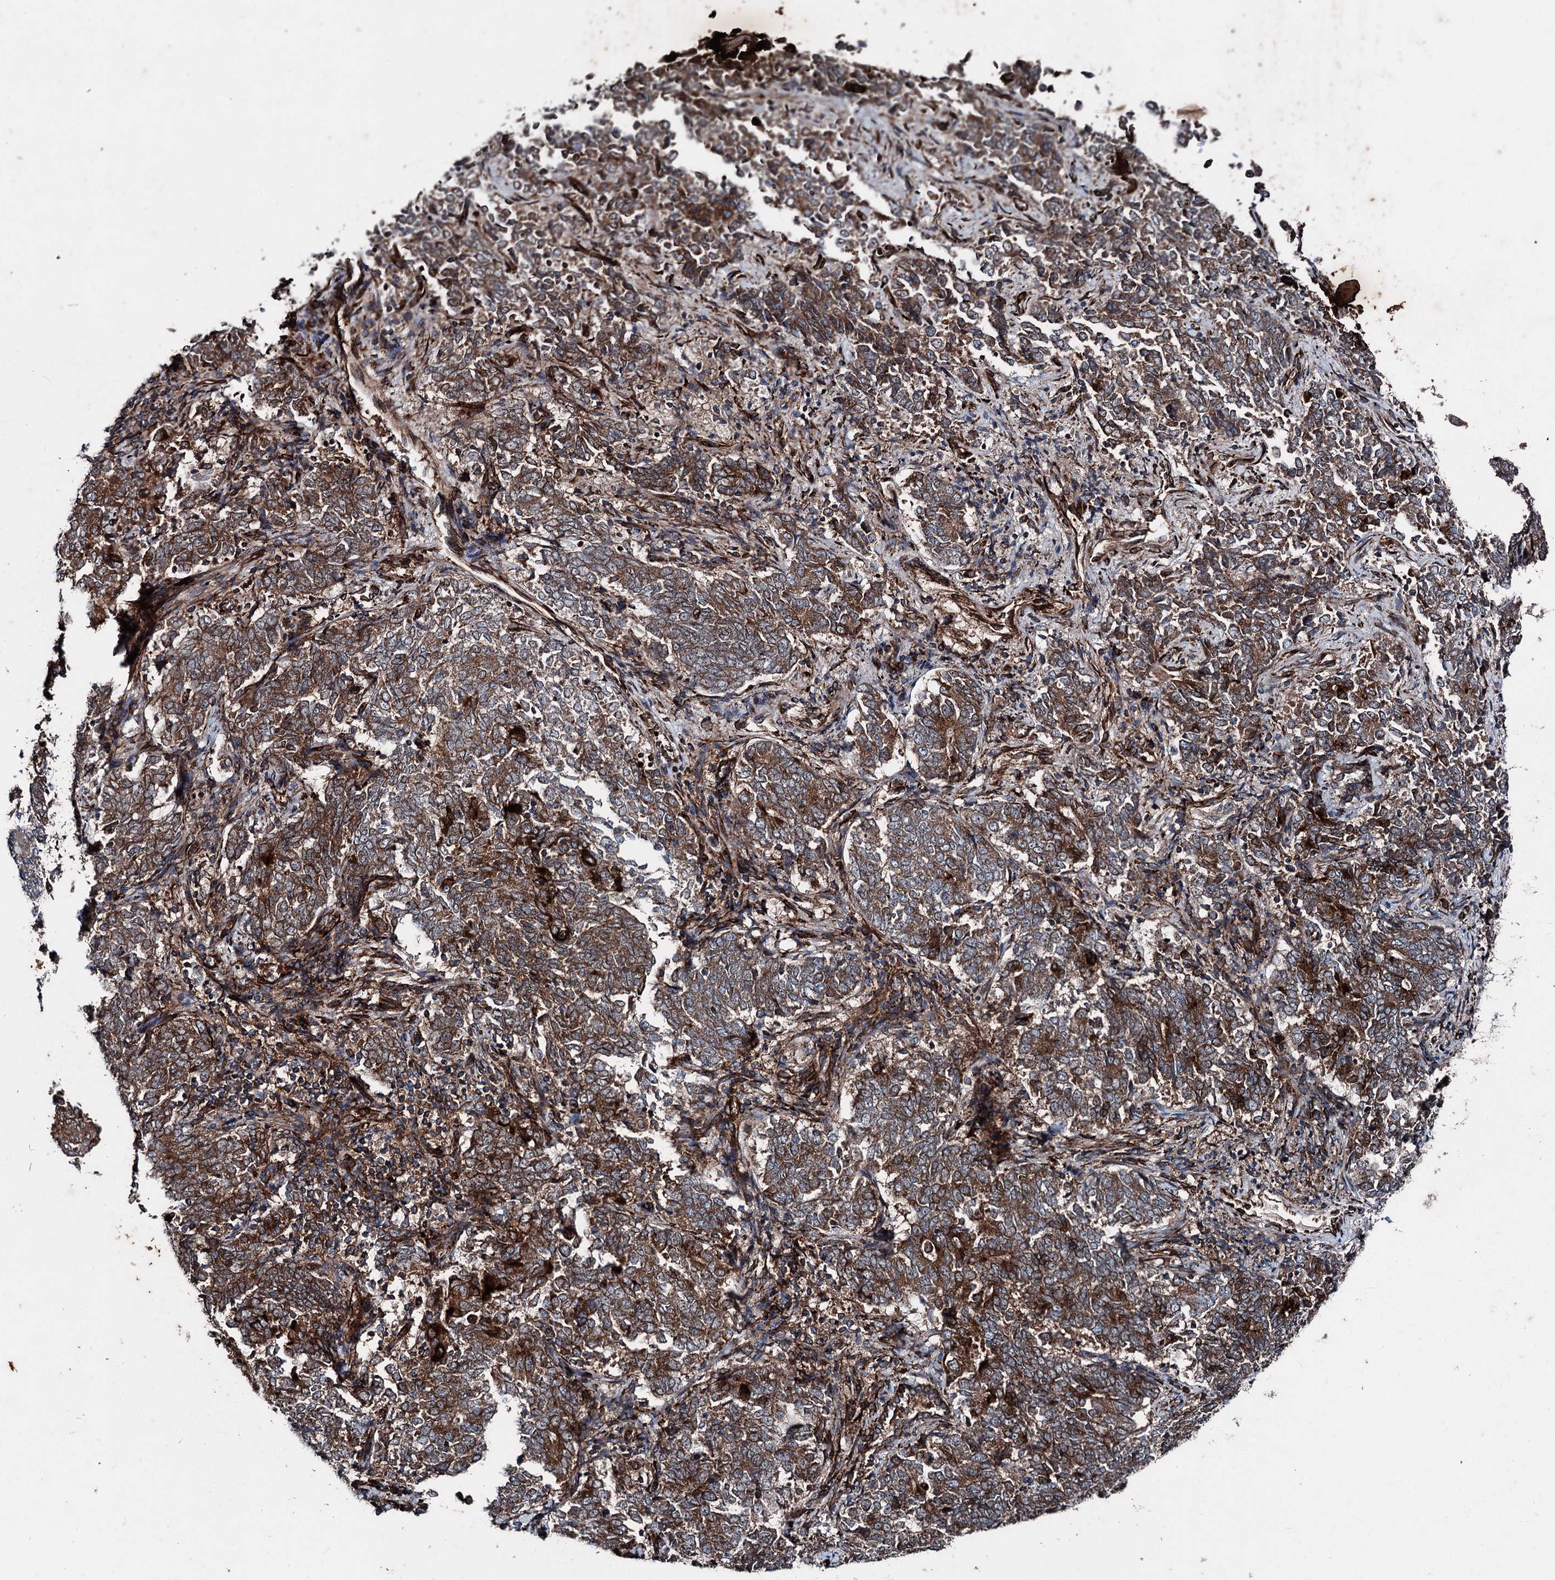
{"staining": {"intensity": "moderate", "quantity": ">75%", "location": "cytoplasmic/membranous"}, "tissue": "endometrial cancer", "cell_type": "Tumor cells", "image_type": "cancer", "snomed": [{"axis": "morphology", "description": "Adenocarcinoma, NOS"}, {"axis": "topography", "description": "Endometrium"}], "caption": "The photomicrograph demonstrates immunohistochemical staining of endometrial cancer. There is moderate cytoplasmic/membranous staining is seen in approximately >75% of tumor cells.", "gene": "DDIAS", "patient": {"sex": "female", "age": 80}}